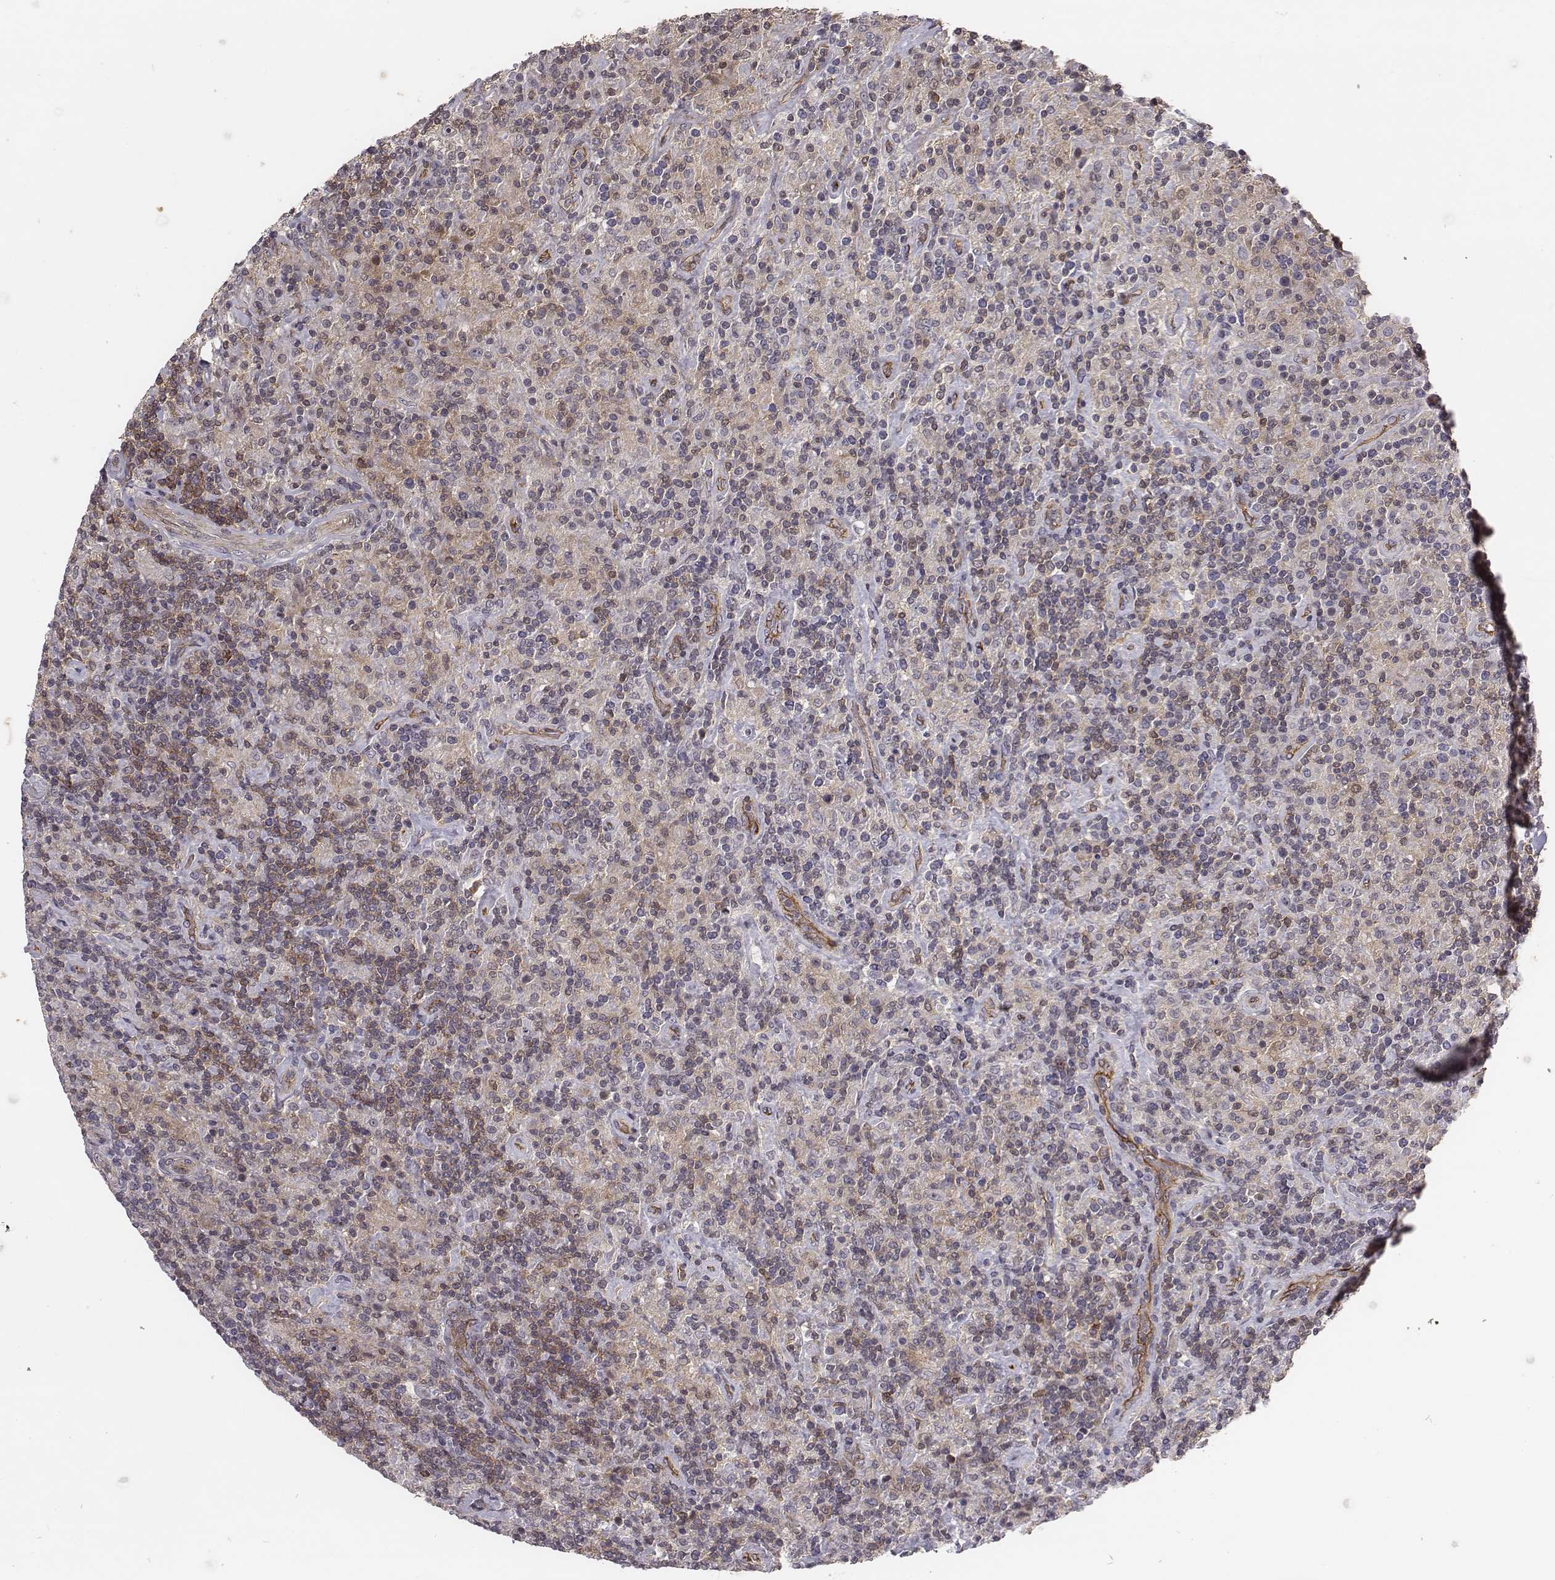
{"staining": {"intensity": "negative", "quantity": "none", "location": "none"}, "tissue": "lymphoma", "cell_type": "Tumor cells", "image_type": "cancer", "snomed": [{"axis": "morphology", "description": "Hodgkin's disease, NOS"}, {"axis": "topography", "description": "Lymph node"}], "caption": "High magnification brightfield microscopy of Hodgkin's disease stained with DAB (brown) and counterstained with hematoxylin (blue): tumor cells show no significant staining.", "gene": "PTPRG", "patient": {"sex": "male", "age": 70}}